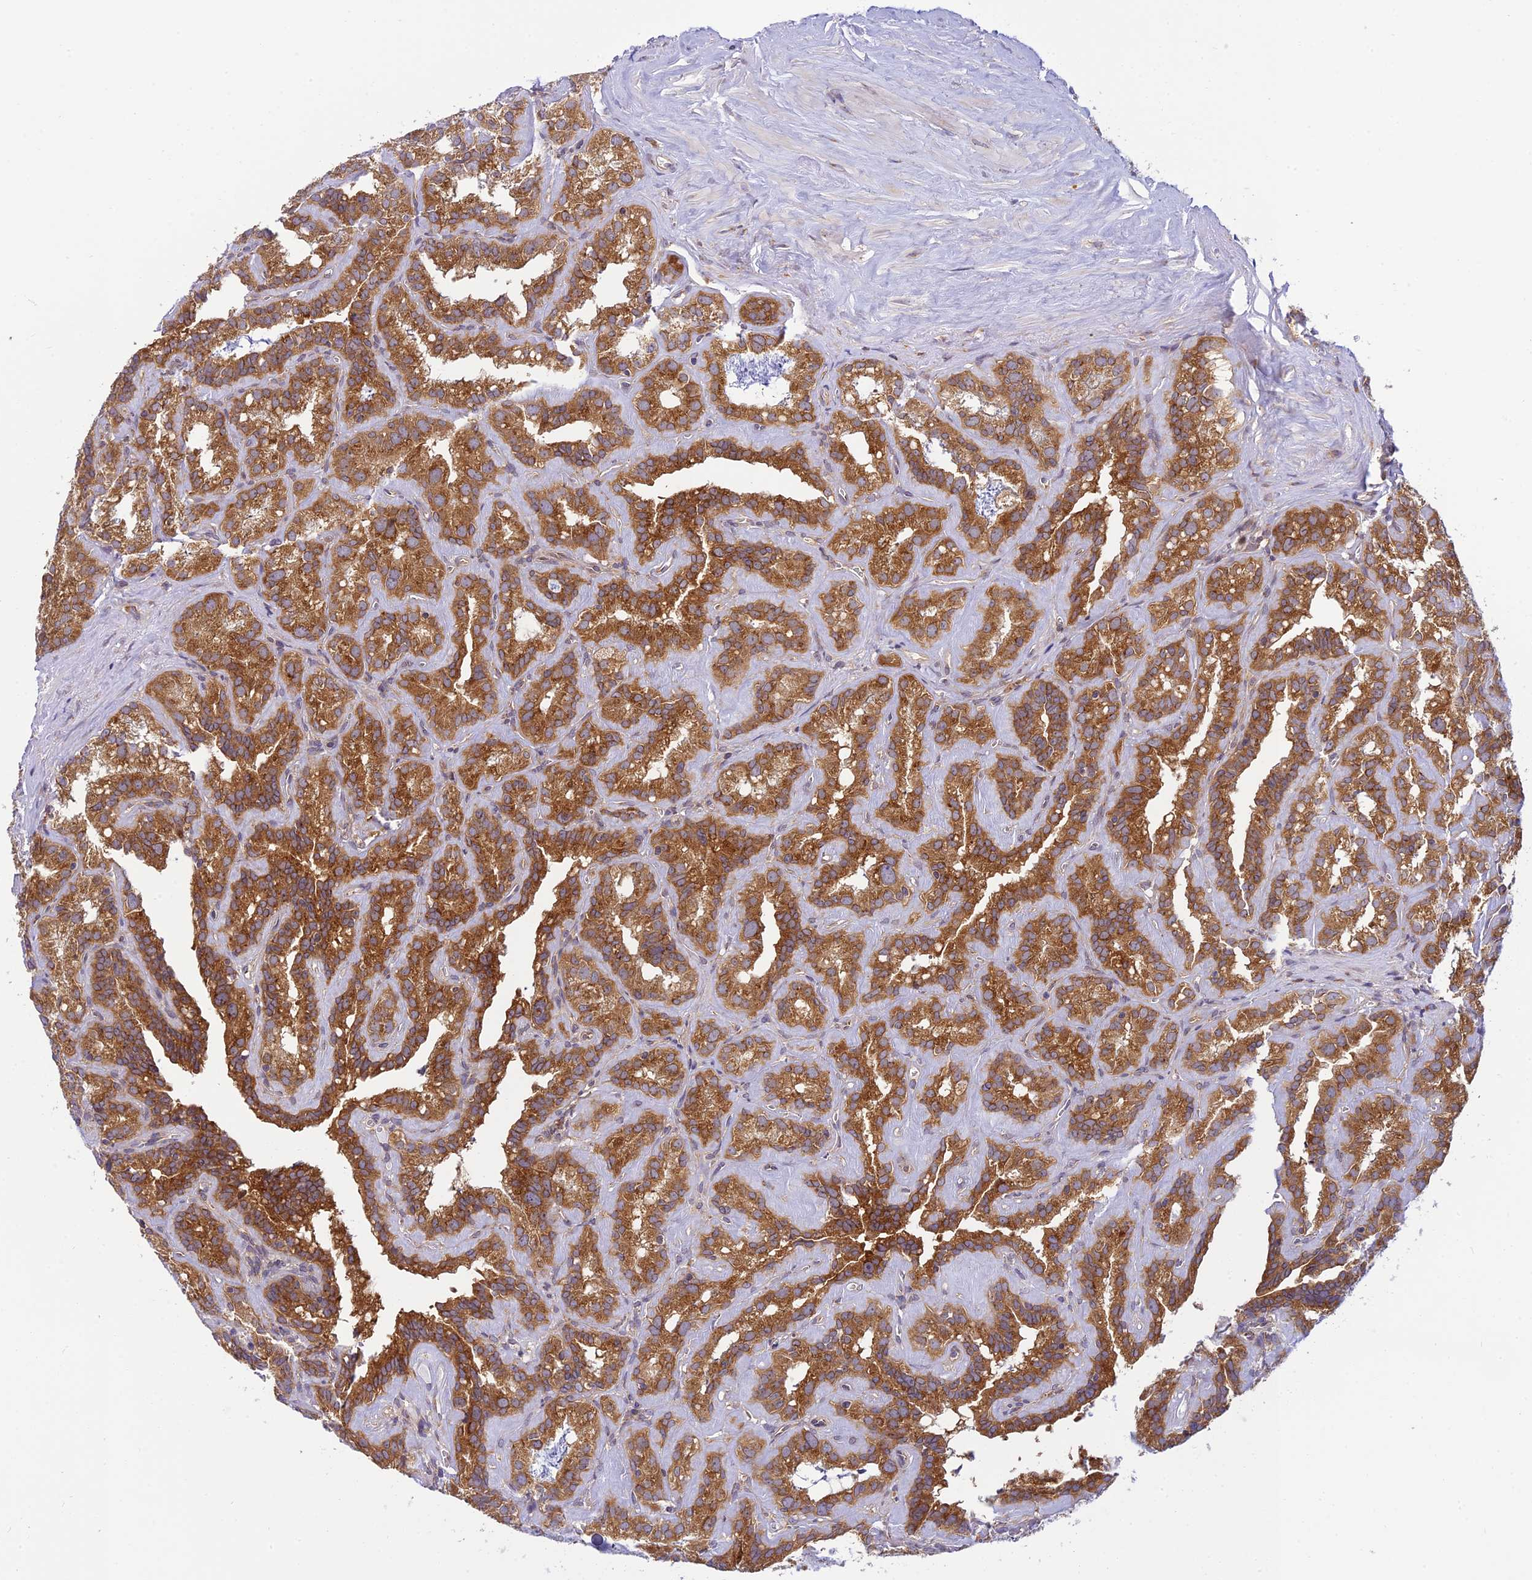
{"staining": {"intensity": "moderate", "quantity": ">75%", "location": "cytoplasmic/membranous"}, "tissue": "seminal vesicle", "cell_type": "Glandular cells", "image_type": "normal", "snomed": [{"axis": "morphology", "description": "Normal tissue, NOS"}, {"axis": "topography", "description": "Prostate"}, {"axis": "topography", "description": "Seminal veicle"}], "caption": "An image of seminal vesicle stained for a protein demonstrates moderate cytoplasmic/membranous brown staining in glandular cells.", "gene": "HOOK2", "patient": {"sex": "male", "age": 59}}